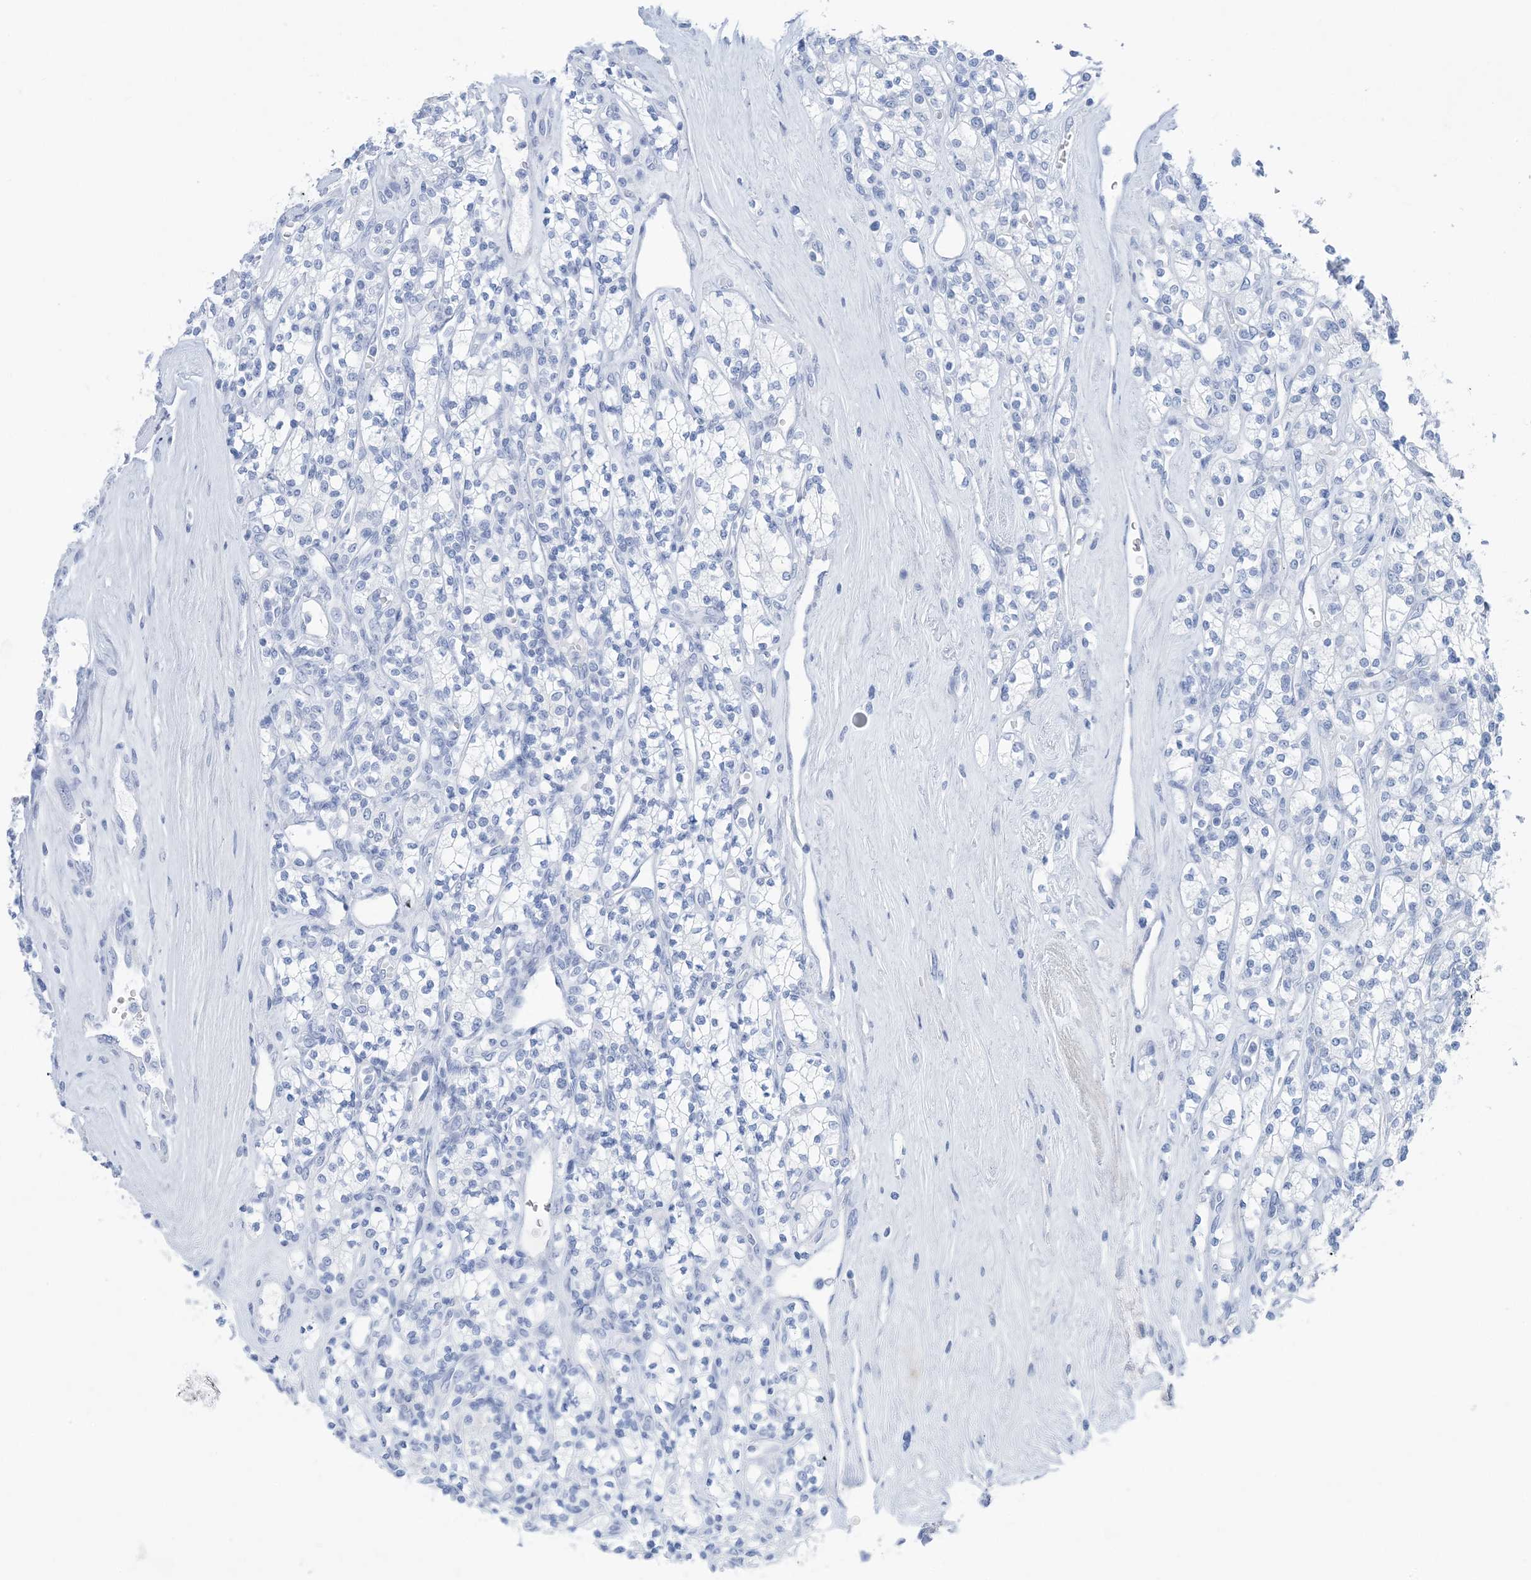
{"staining": {"intensity": "negative", "quantity": "none", "location": "none"}, "tissue": "renal cancer", "cell_type": "Tumor cells", "image_type": "cancer", "snomed": [{"axis": "morphology", "description": "Adenocarcinoma, NOS"}, {"axis": "topography", "description": "Kidney"}], "caption": "DAB (3,3'-diaminobenzidine) immunohistochemical staining of human adenocarcinoma (renal) demonstrates no significant expression in tumor cells.", "gene": "SH3YL1", "patient": {"sex": "male", "age": 77}}